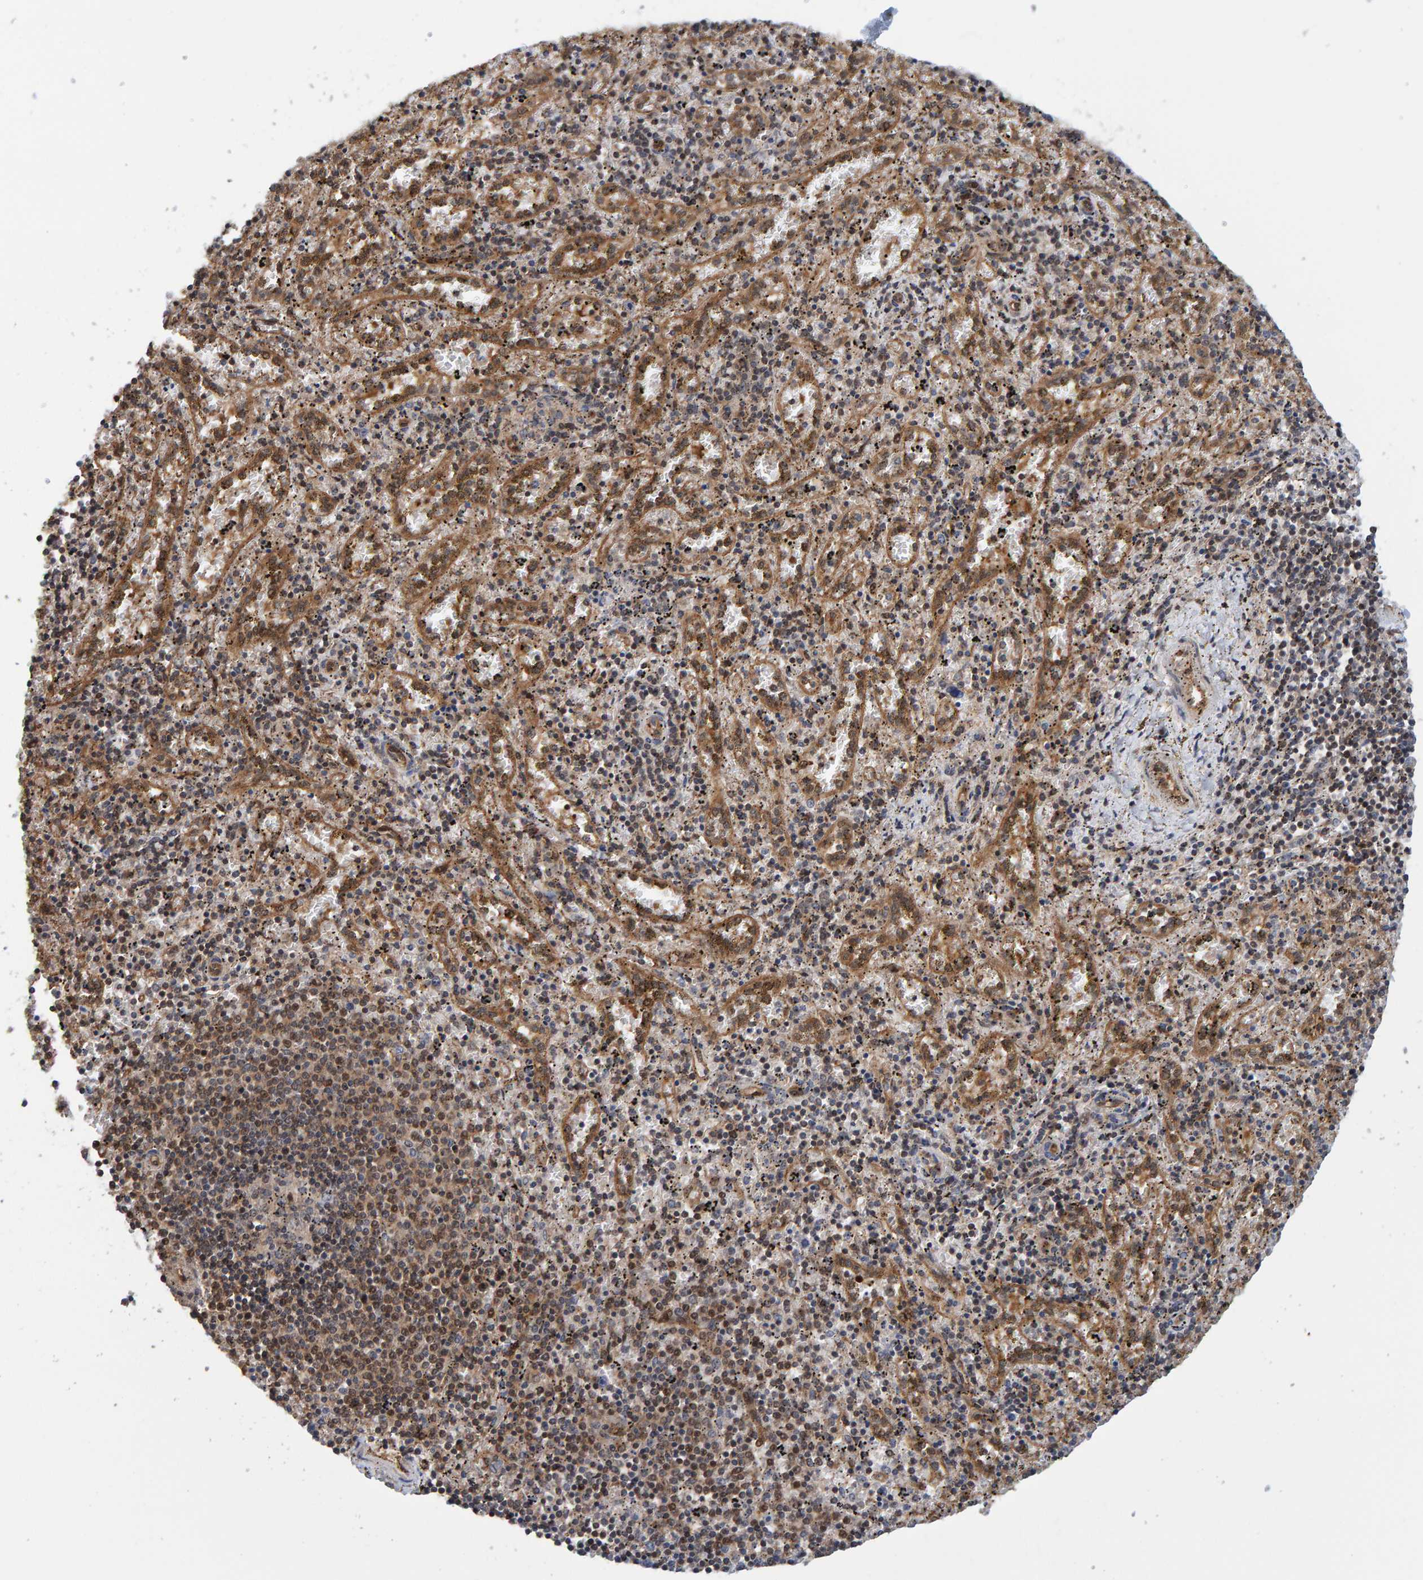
{"staining": {"intensity": "moderate", "quantity": "25%-75%", "location": "cytoplasmic/membranous"}, "tissue": "spleen", "cell_type": "Cells in red pulp", "image_type": "normal", "snomed": [{"axis": "morphology", "description": "Normal tissue, NOS"}, {"axis": "topography", "description": "Spleen"}], "caption": "Immunohistochemical staining of normal spleen reveals moderate cytoplasmic/membranous protein positivity in about 25%-75% of cells in red pulp. (Stains: DAB (3,3'-diaminobenzidine) in brown, nuclei in blue, Microscopy: brightfield microscopy at high magnification).", "gene": "SCRN2", "patient": {"sex": "male", "age": 11}}